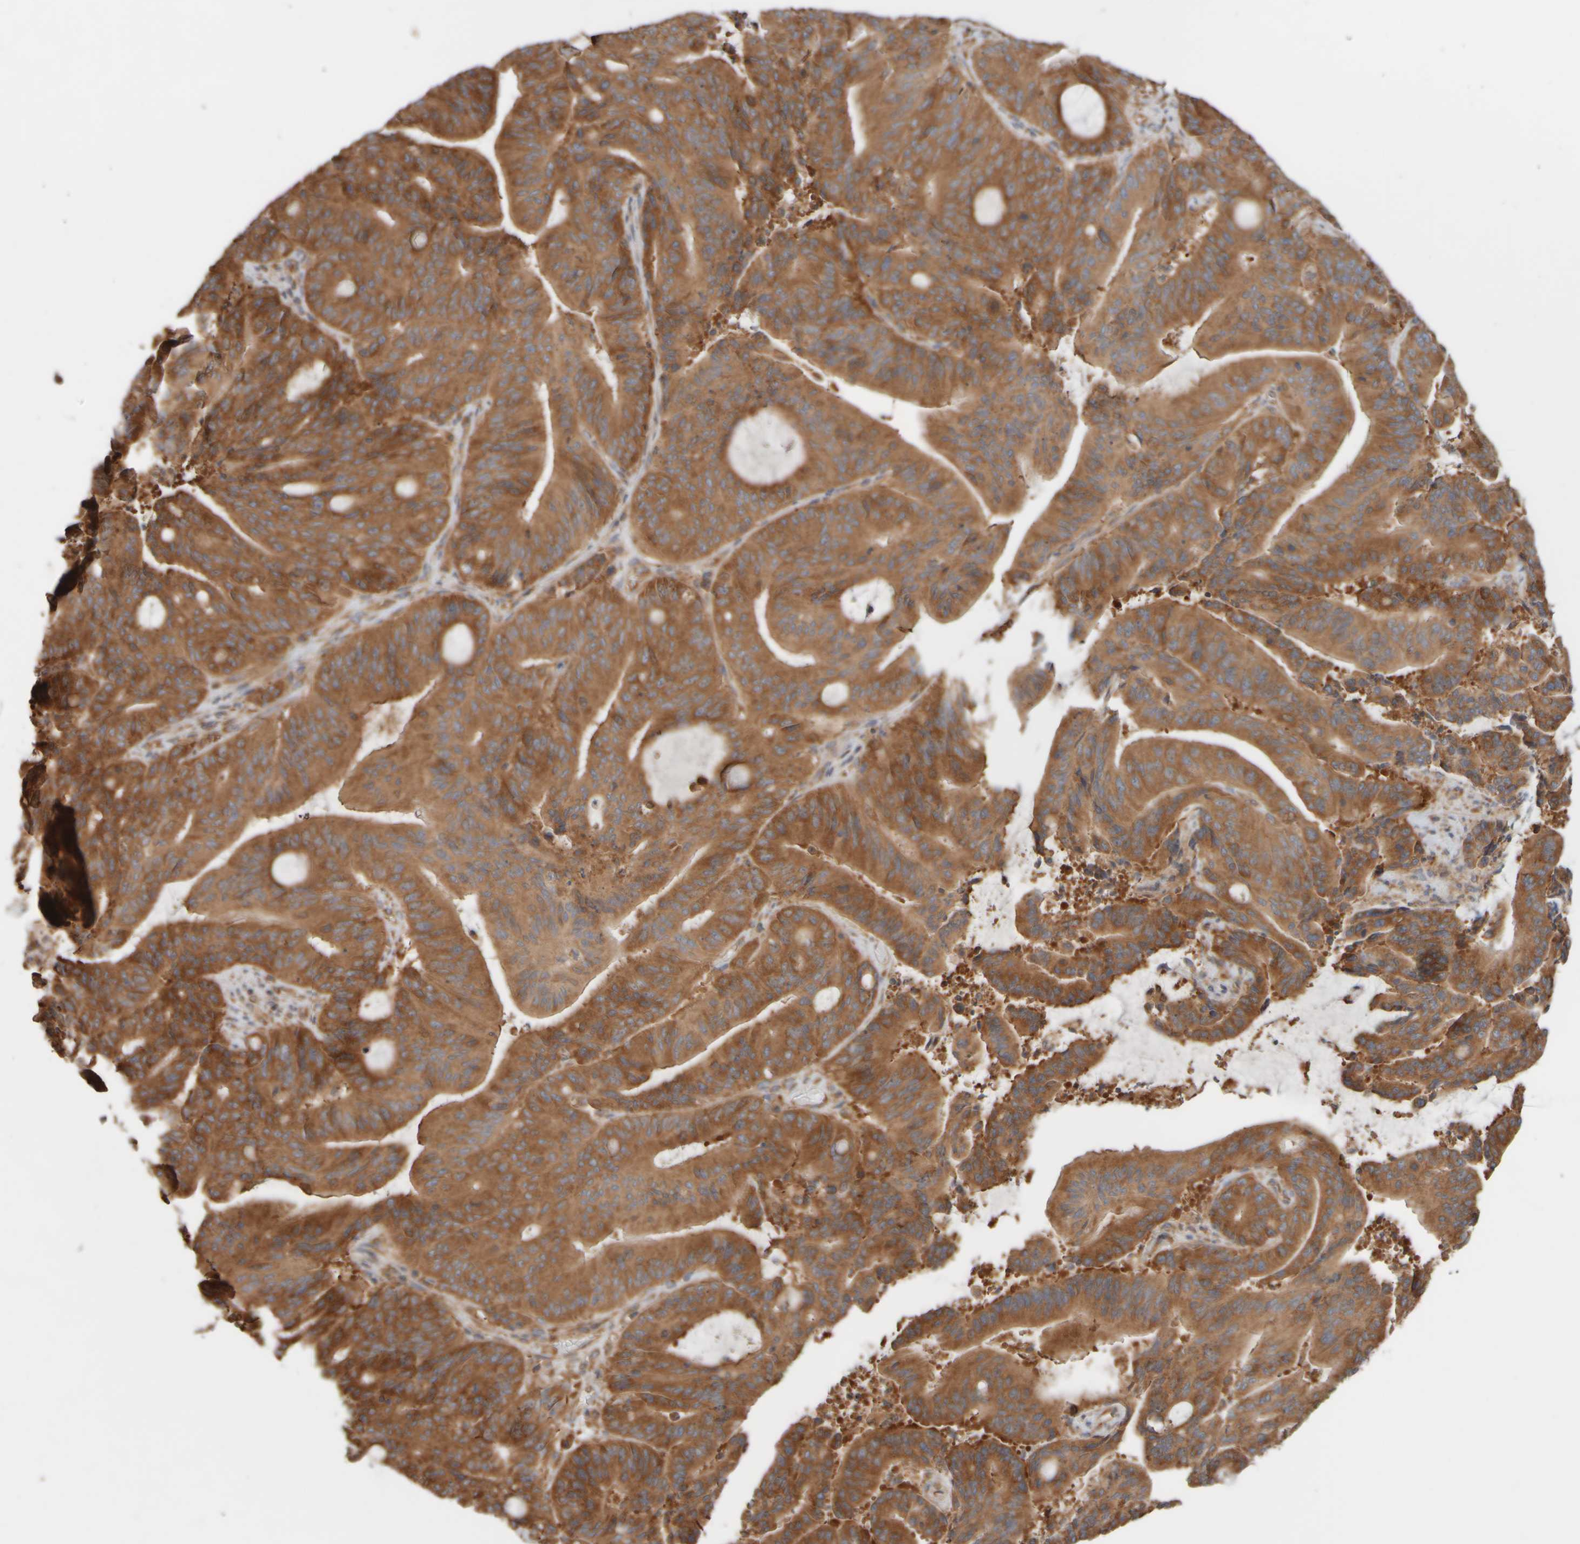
{"staining": {"intensity": "strong", "quantity": ">75%", "location": "cytoplasmic/membranous"}, "tissue": "liver cancer", "cell_type": "Tumor cells", "image_type": "cancer", "snomed": [{"axis": "morphology", "description": "Normal tissue, NOS"}, {"axis": "morphology", "description": "Cholangiocarcinoma"}, {"axis": "topography", "description": "Liver"}, {"axis": "topography", "description": "Peripheral nerve tissue"}], "caption": "Brown immunohistochemical staining in human liver cancer (cholangiocarcinoma) displays strong cytoplasmic/membranous positivity in approximately >75% of tumor cells.", "gene": "EIF2B3", "patient": {"sex": "female", "age": 73}}